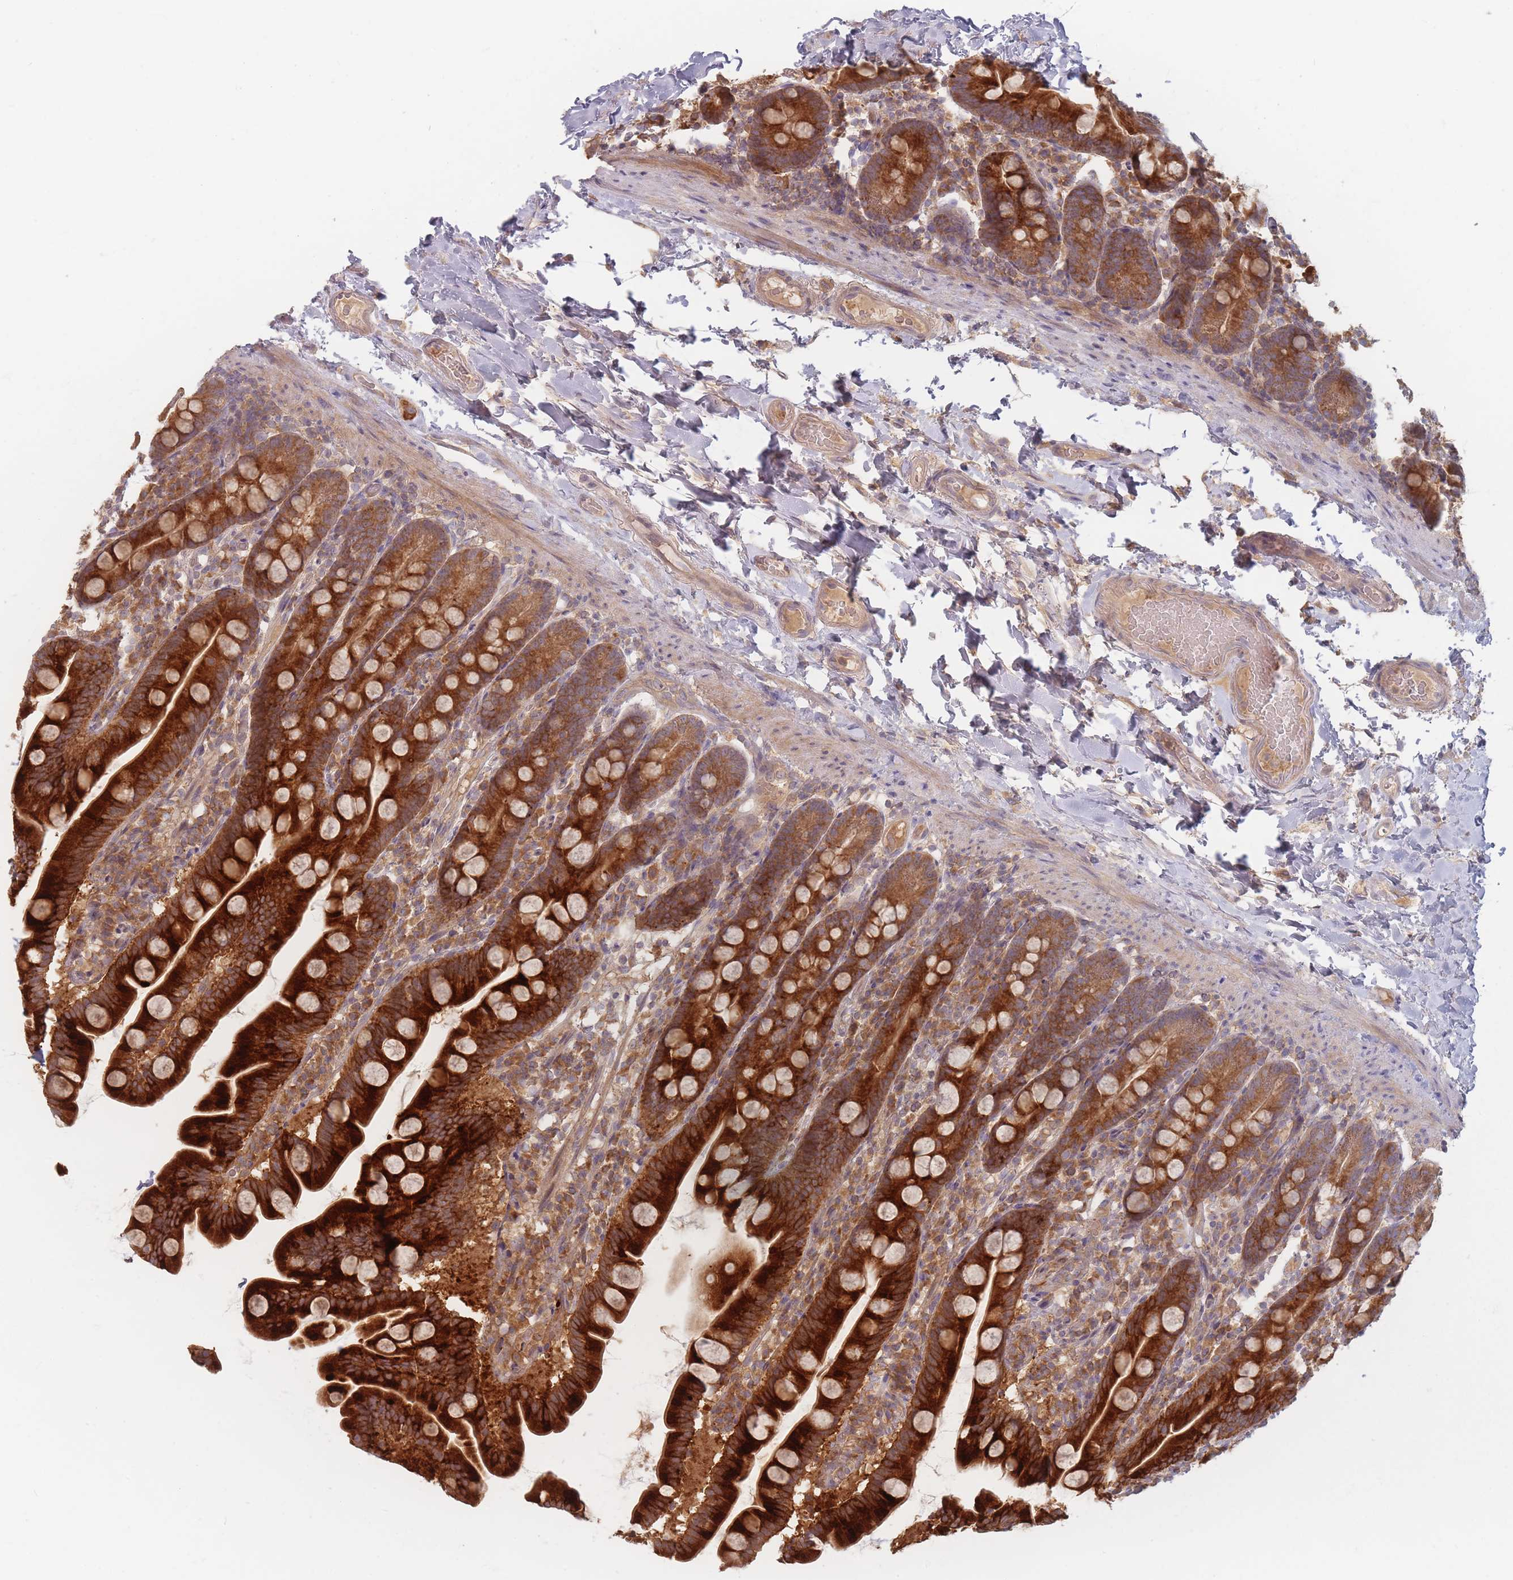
{"staining": {"intensity": "strong", "quantity": ">75%", "location": "cytoplasmic/membranous"}, "tissue": "small intestine", "cell_type": "Glandular cells", "image_type": "normal", "snomed": [{"axis": "morphology", "description": "Normal tissue, NOS"}, {"axis": "topography", "description": "Small intestine"}], "caption": "Immunohistochemical staining of unremarkable human small intestine demonstrates >75% levels of strong cytoplasmic/membranous protein expression in approximately >75% of glandular cells.", "gene": "SLC35F3", "patient": {"sex": "female", "age": 68}}